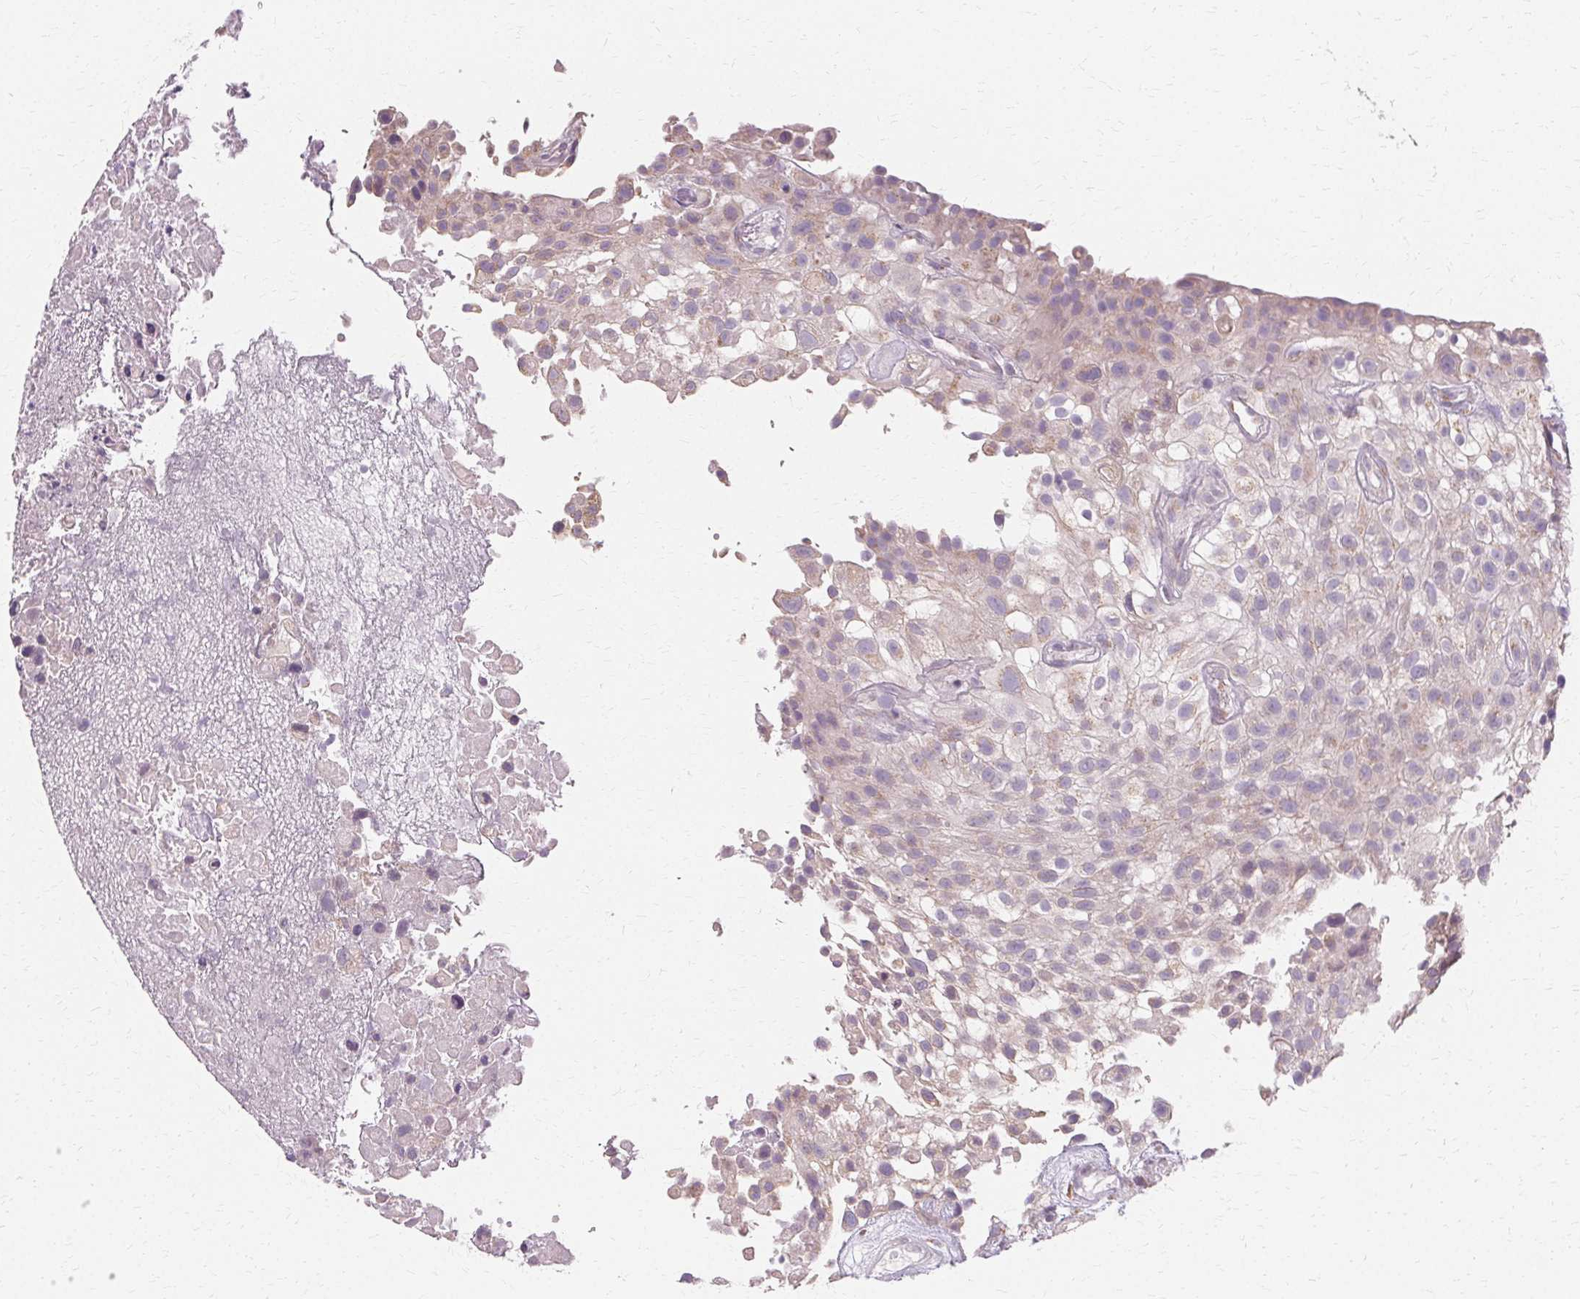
{"staining": {"intensity": "negative", "quantity": "none", "location": "none"}, "tissue": "urothelial cancer", "cell_type": "Tumor cells", "image_type": "cancer", "snomed": [{"axis": "morphology", "description": "Urothelial carcinoma, High grade"}, {"axis": "topography", "description": "Urinary bladder"}], "caption": "An IHC histopathology image of high-grade urothelial carcinoma is shown. There is no staining in tumor cells of high-grade urothelial carcinoma. (Immunohistochemistry (ihc), brightfield microscopy, high magnification).", "gene": "FCRL3", "patient": {"sex": "male", "age": 56}}